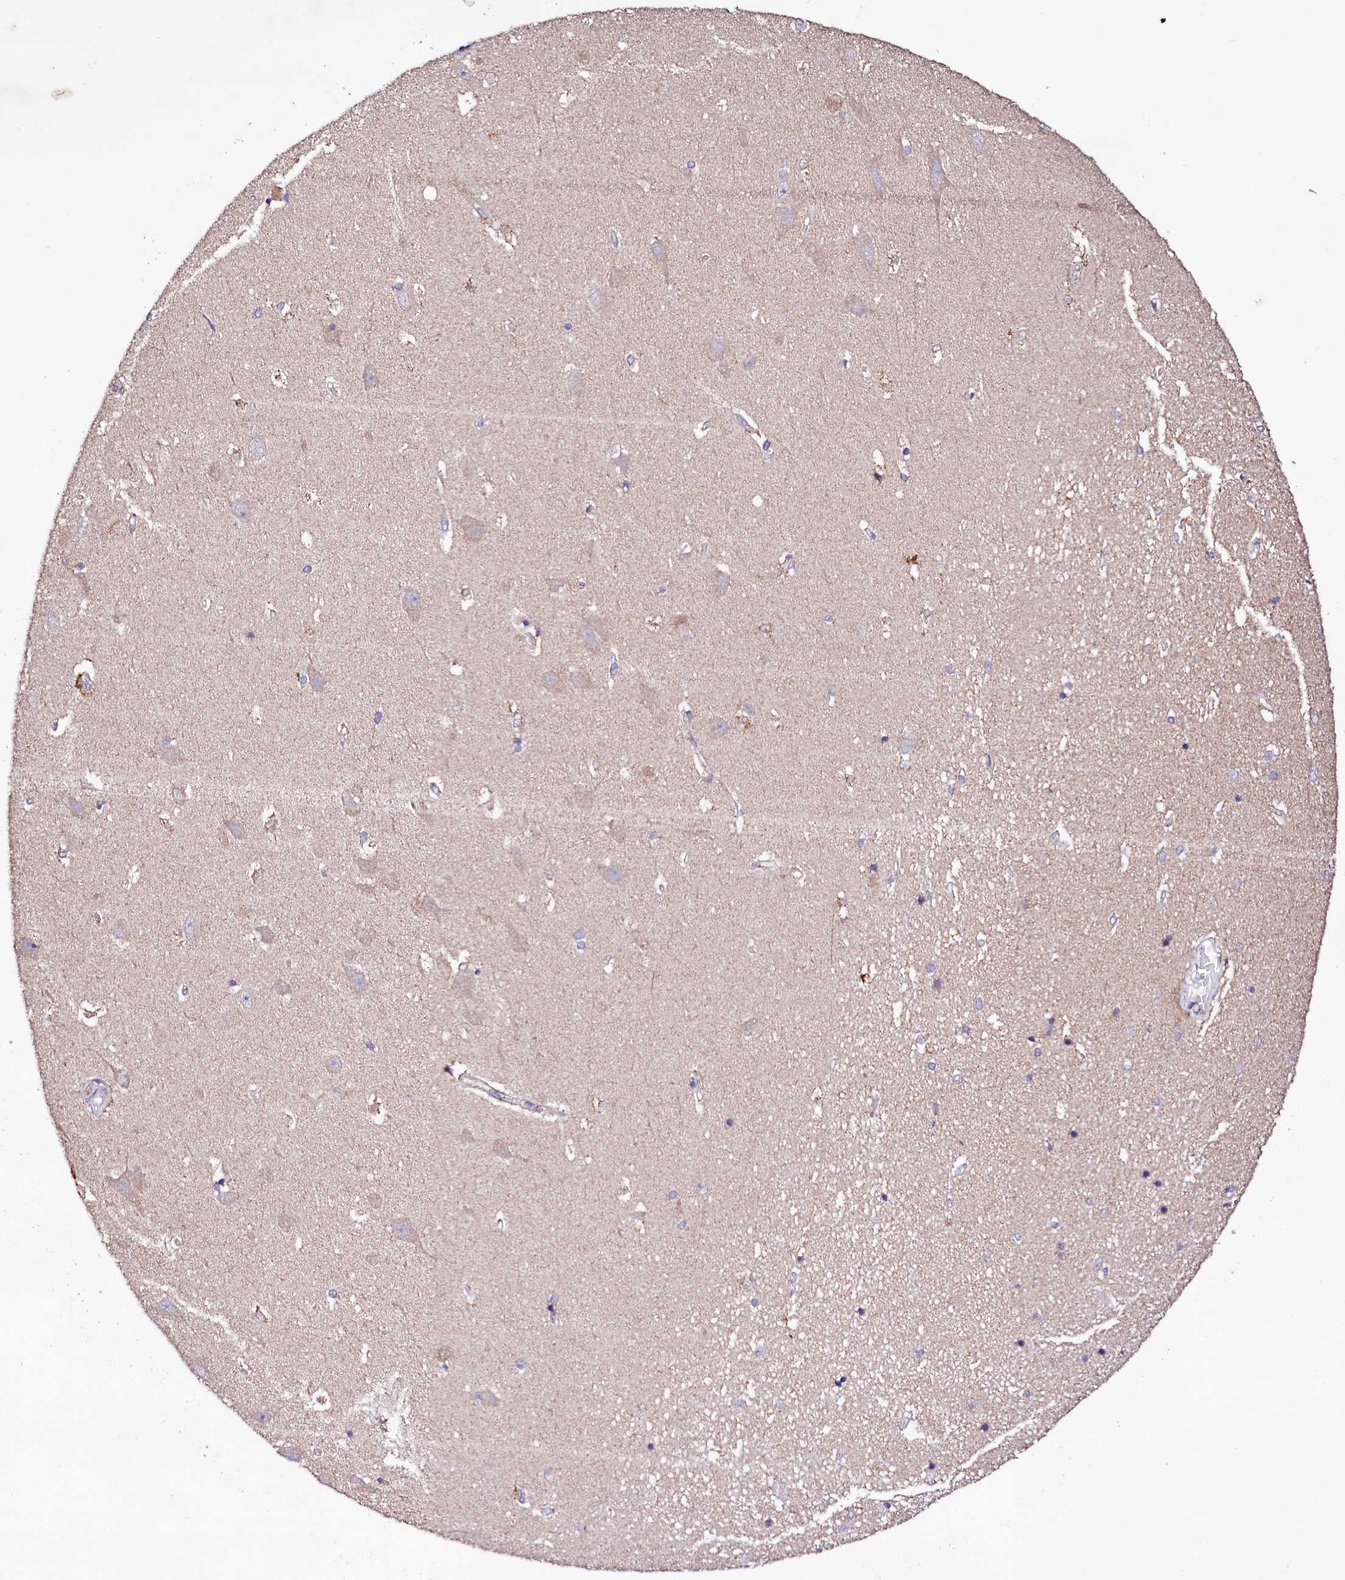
{"staining": {"intensity": "negative", "quantity": "none", "location": "none"}, "tissue": "hippocampus", "cell_type": "Glial cells", "image_type": "normal", "snomed": [{"axis": "morphology", "description": "Normal tissue, NOS"}, {"axis": "topography", "description": "Hippocampus"}], "caption": "IHC of benign human hippocampus reveals no positivity in glial cells.", "gene": "ST3GAL1", "patient": {"sex": "male", "age": 45}}